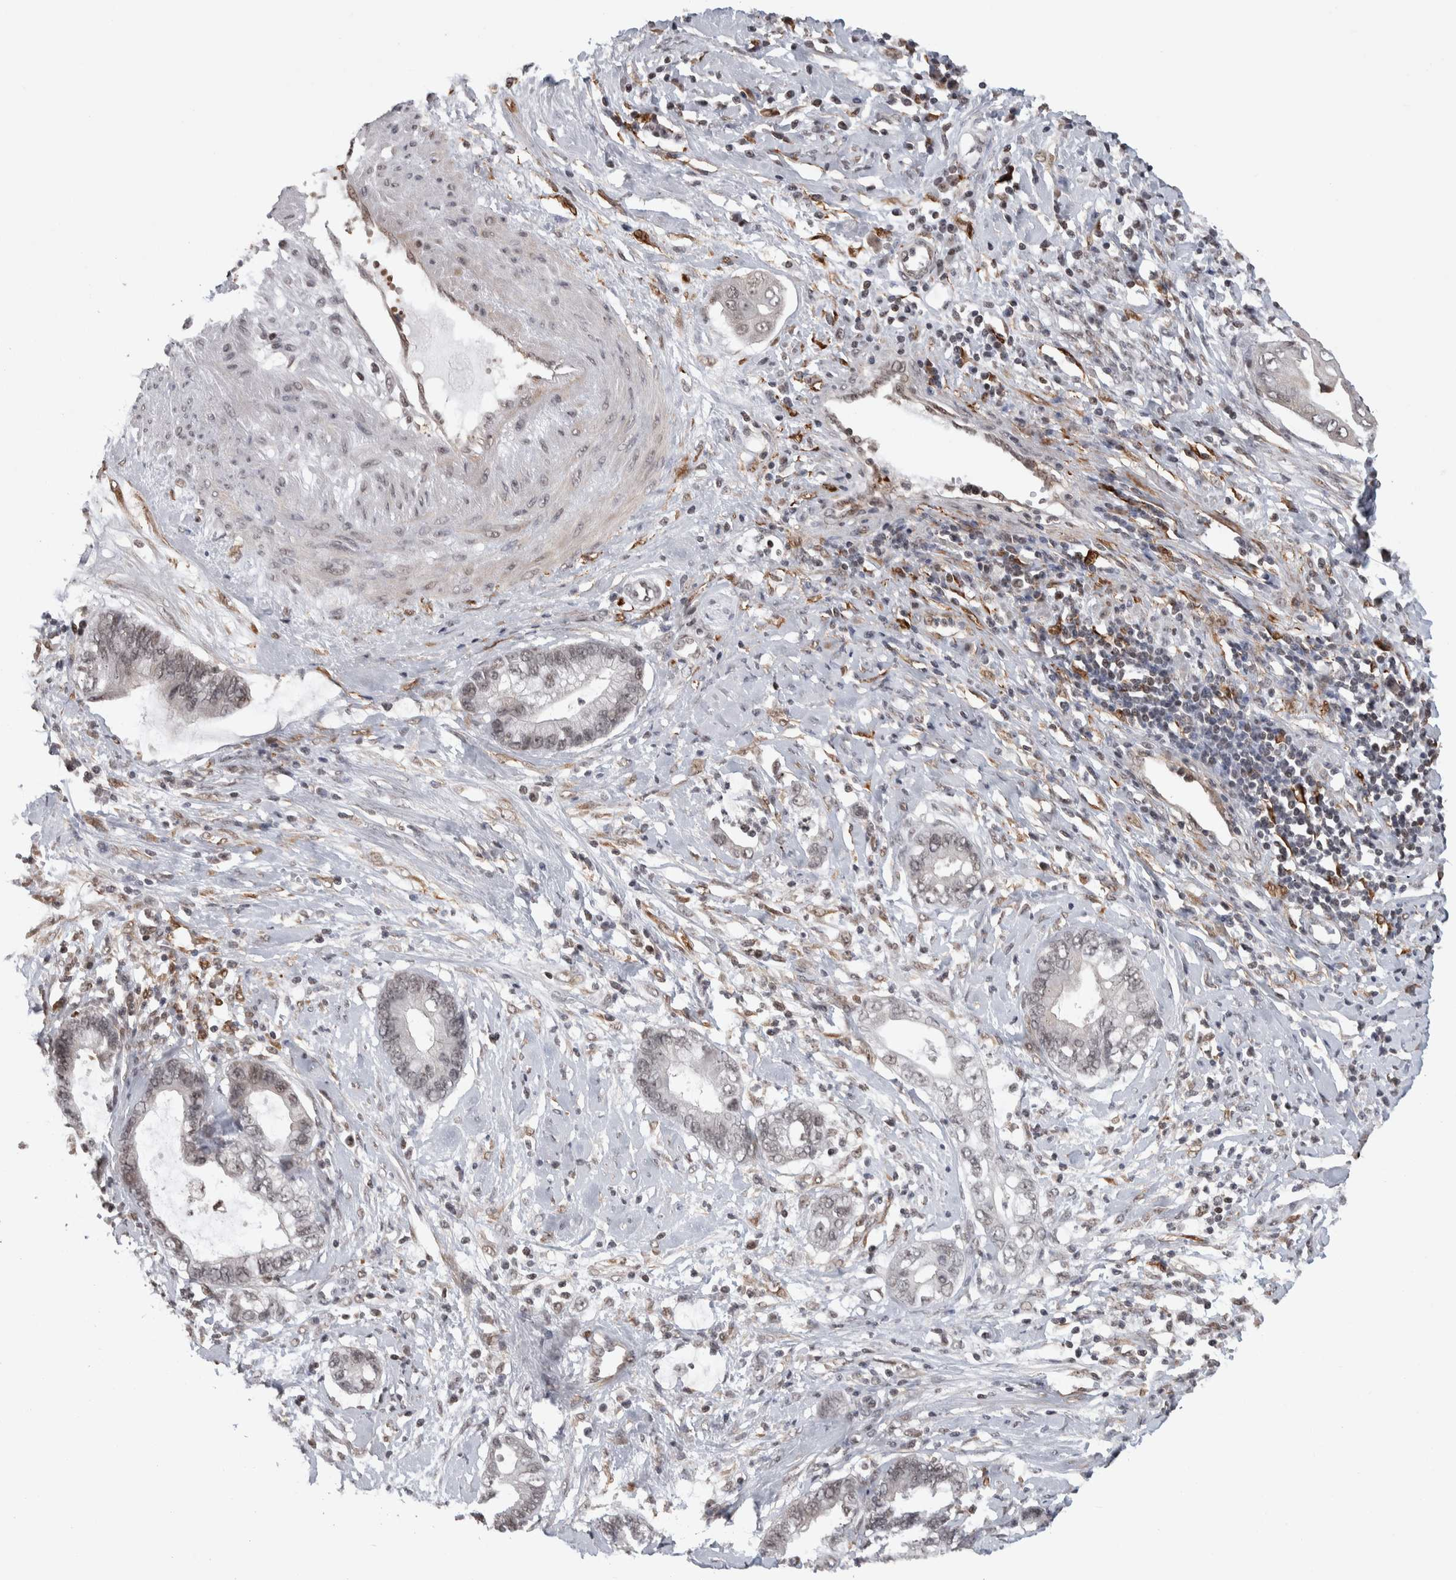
{"staining": {"intensity": "weak", "quantity": "<25%", "location": "nuclear"}, "tissue": "cervical cancer", "cell_type": "Tumor cells", "image_type": "cancer", "snomed": [{"axis": "morphology", "description": "Adenocarcinoma, NOS"}, {"axis": "topography", "description": "Cervix"}], "caption": "Photomicrograph shows no significant protein staining in tumor cells of cervical adenocarcinoma. Nuclei are stained in blue.", "gene": "ZSCAN21", "patient": {"sex": "female", "age": 44}}